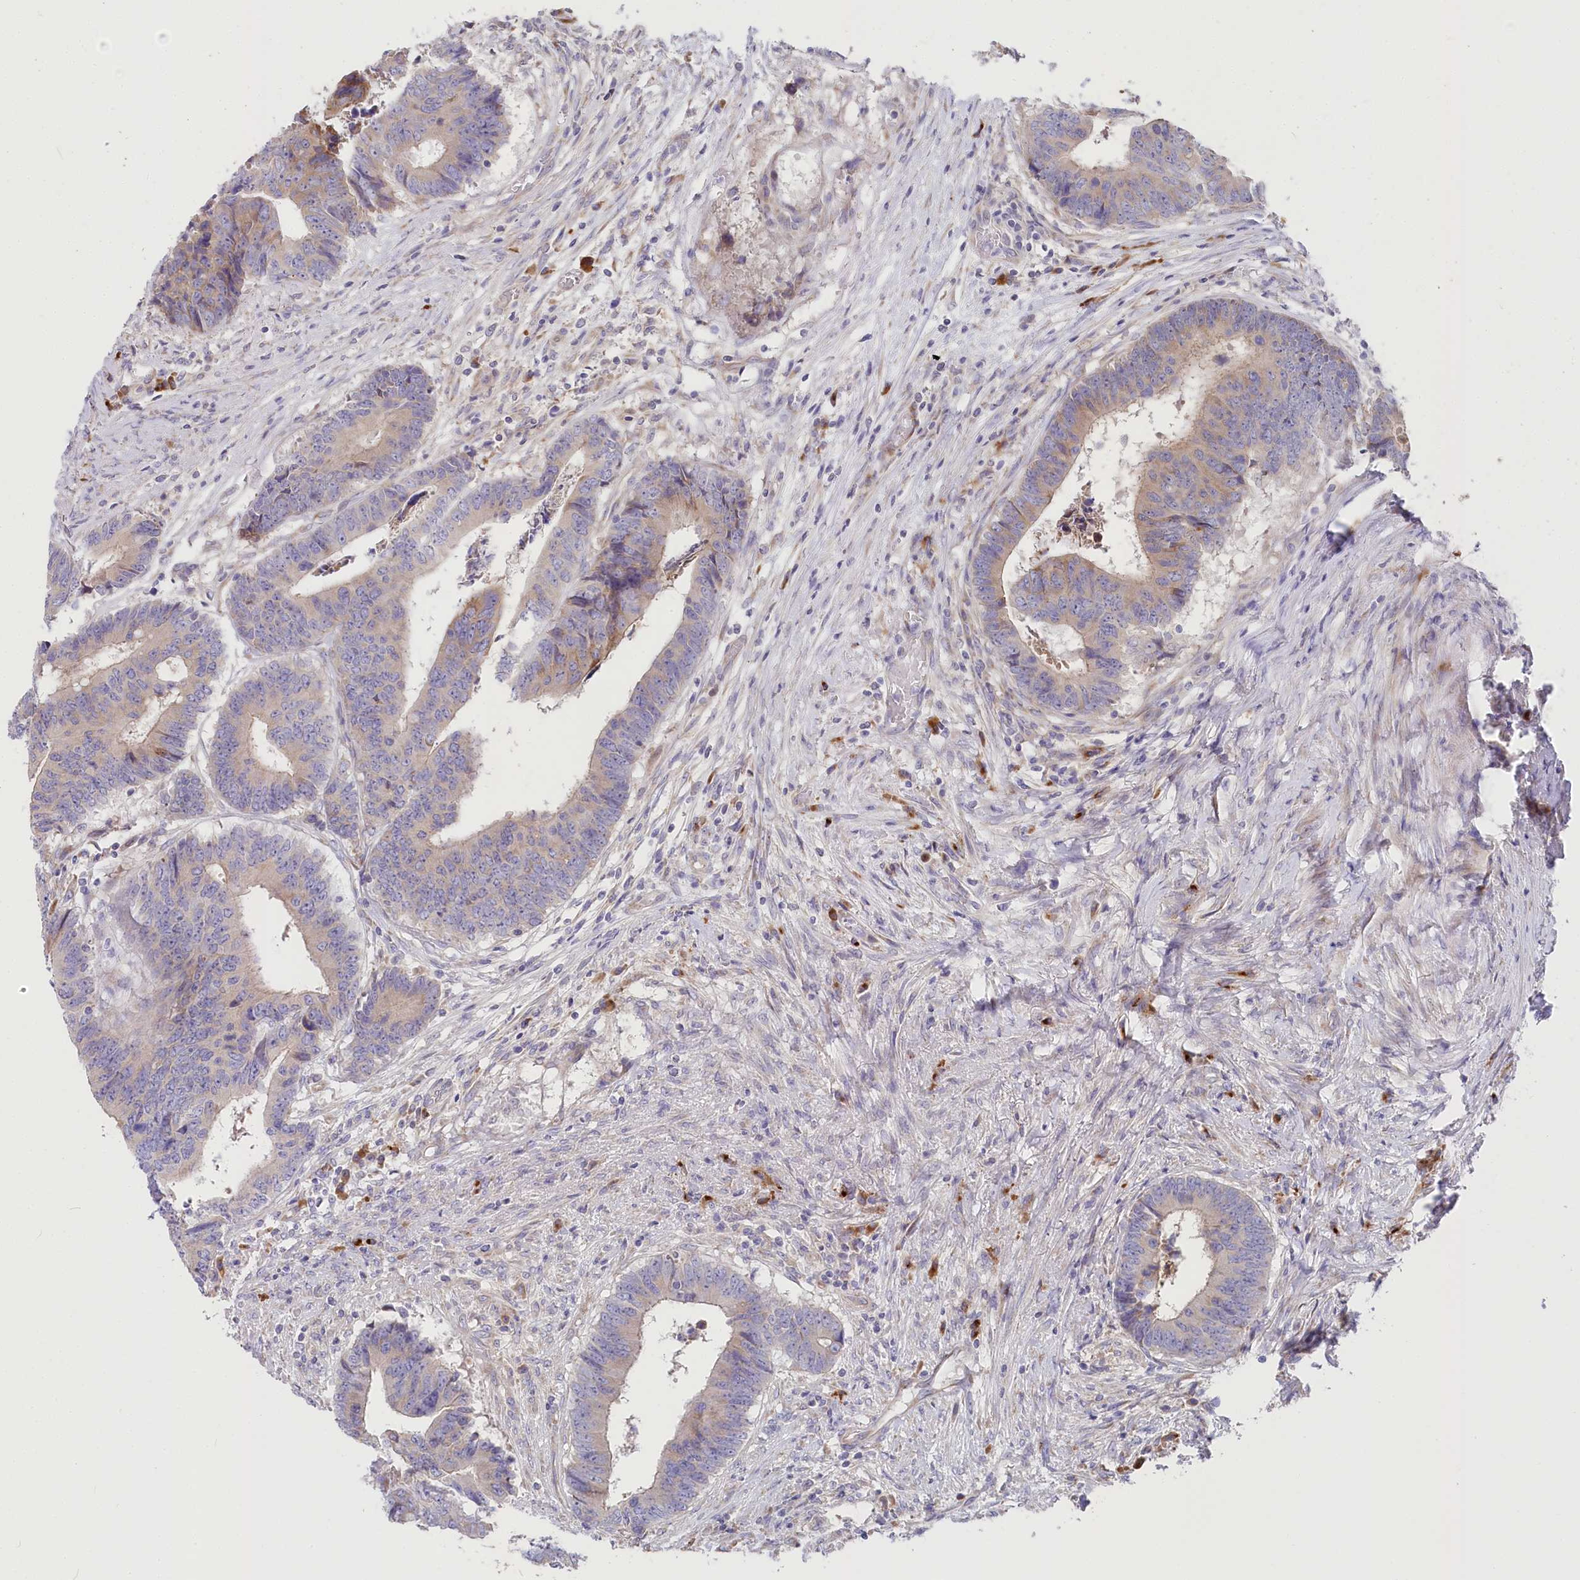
{"staining": {"intensity": "weak", "quantity": ">75%", "location": "cytoplasmic/membranous"}, "tissue": "colorectal cancer", "cell_type": "Tumor cells", "image_type": "cancer", "snomed": [{"axis": "morphology", "description": "Adenocarcinoma, NOS"}, {"axis": "topography", "description": "Rectum"}], "caption": "Adenocarcinoma (colorectal) tissue shows weak cytoplasmic/membranous positivity in approximately >75% of tumor cells Immunohistochemistry (ihc) stains the protein of interest in brown and the nuclei are stained blue.", "gene": "POGLUT1", "patient": {"sex": "male", "age": 84}}